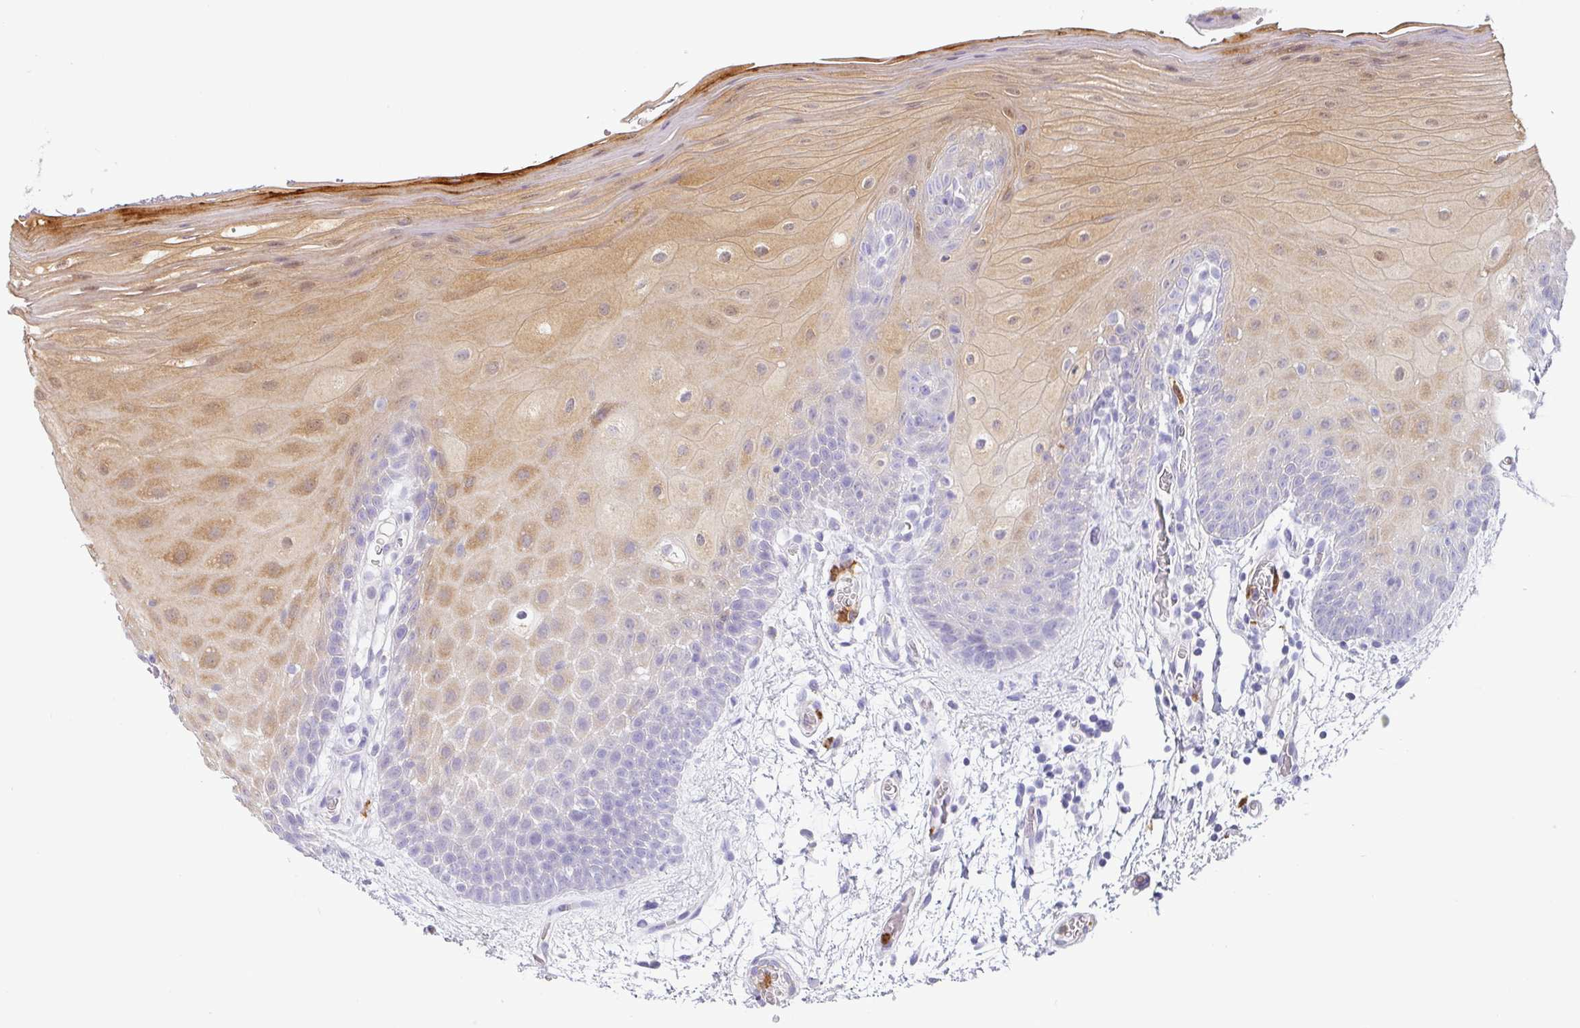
{"staining": {"intensity": "moderate", "quantity": "<25%", "location": "cytoplasmic/membranous,nuclear"}, "tissue": "oral mucosa", "cell_type": "Squamous epithelial cells", "image_type": "normal", "snomed": [{"axis": "morphology", "description": "Normal tissue, NOS"}, {"axis": "morphology", "description": "Squamous cell carcinoma, NOS"}, {"axis": "topography", "description": "Oral tissue"}, {"axis": "topography", "description": "Tounge, NOS"}, {"axis": "topography", "description": "Head-Neck"}], "caption": "Immunohistochemistry (IHC) photomicrograph of benign oral mucosa: oral mucosa stained using immunohistochemistry displays low levels of moderate protein expression localized specifically in the cytoplasmic/membranous,nuclear of squamous epithelial cells, appearing as a cytoplasmic/membranous,nuclear brown color.", "gene": "SH2D3C", "patient": {"sex": "male", "age": 76}}